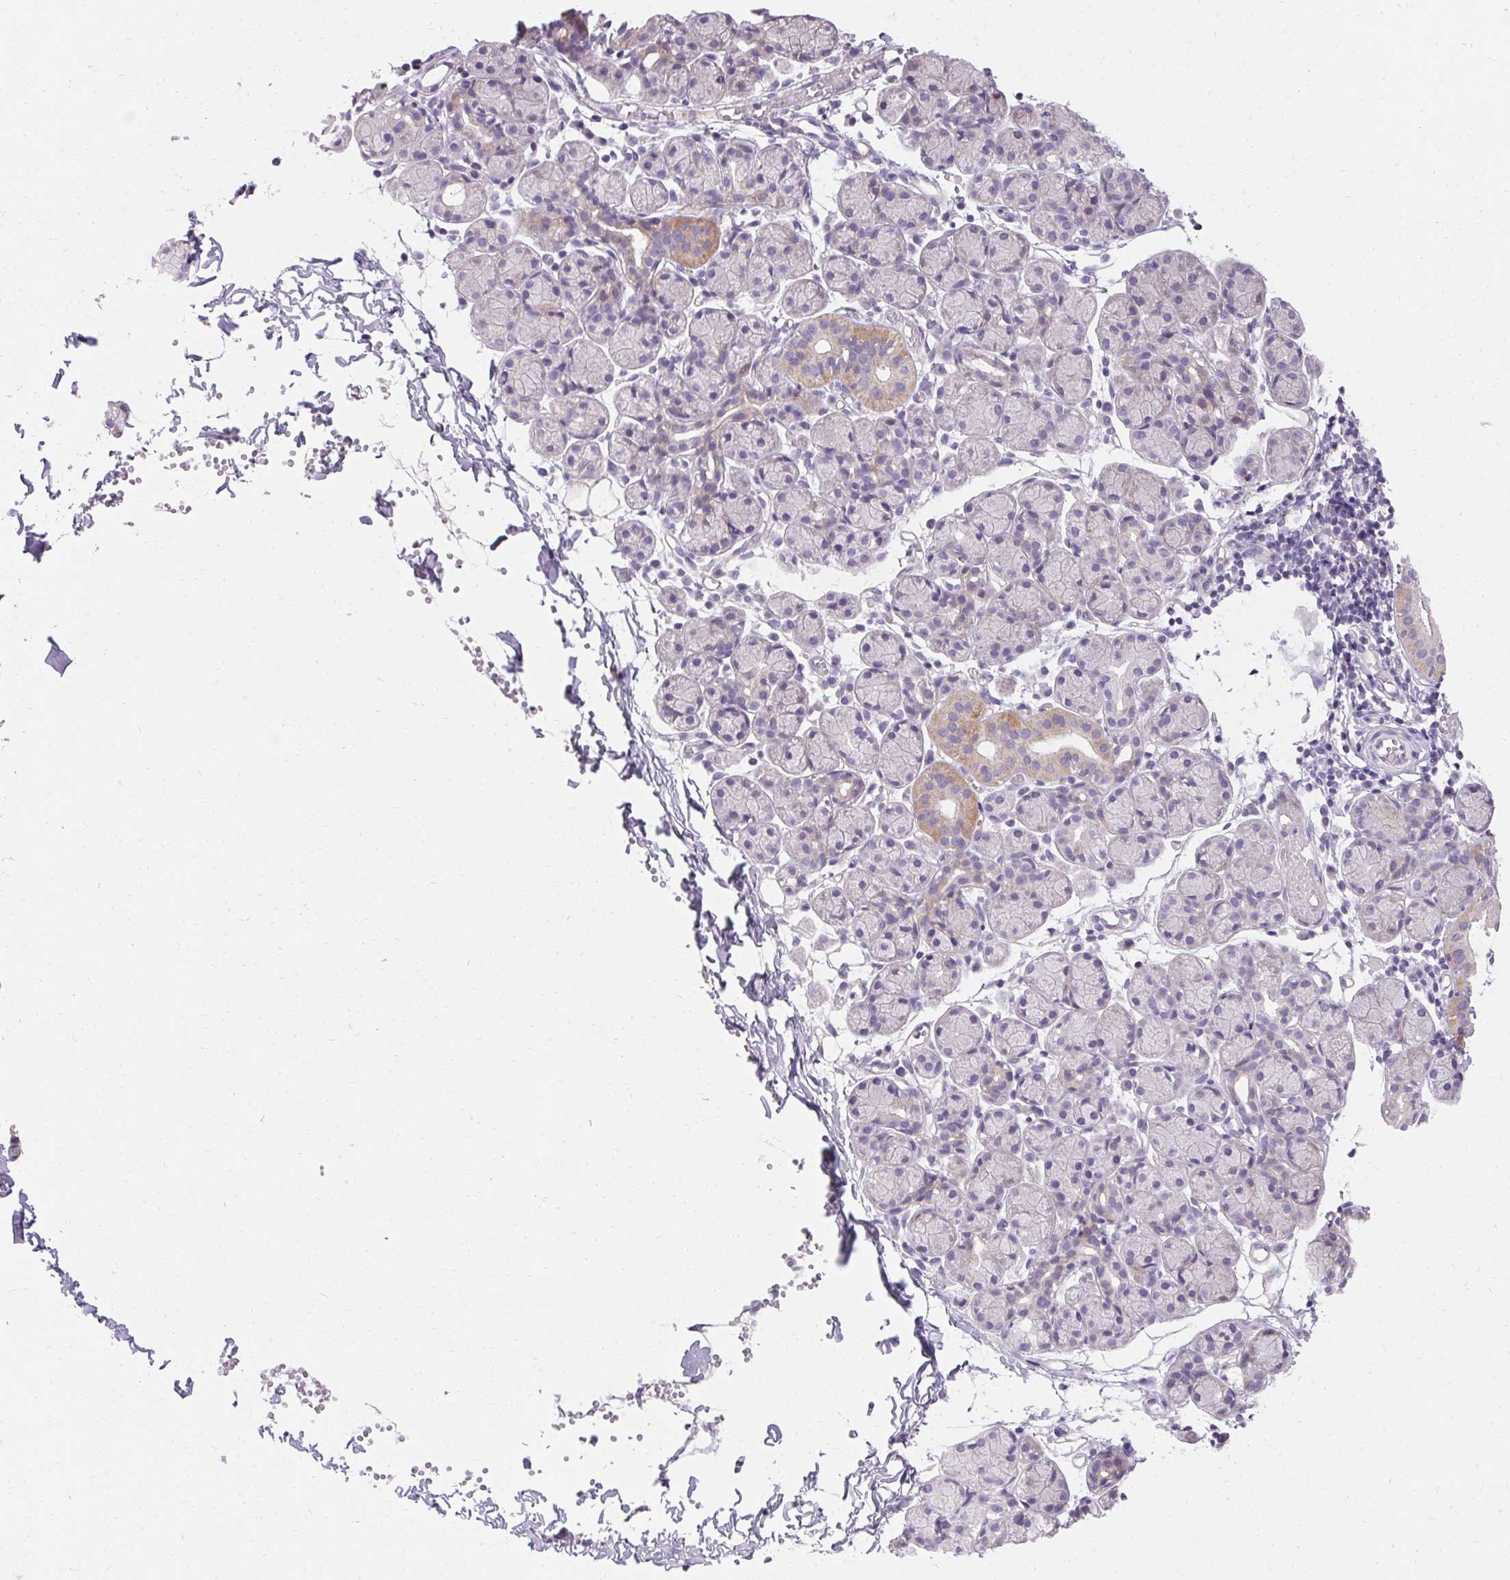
{"staining": {"intensity": "weak", "quantity": "<25%", "location": "cytoplasmic/membranous"}, "tissue": "salivary gland", "cell_type": "Glandular cells", "image_type": "normal", "snomed": [{"axis": "morphology", "description": "Normal tissue, NOS"}, {"axis": "morphology", "description": "Inflammation, NOS"}, {"axis": "topography", "description": "Lymph node"}, {"axis": "topography", "description": "Salivary gland"}], "caption": "IHC micrograph of normal human salivary gland stained for a protein (brown), which shows no expression in glandular cells.", "gene": "TRIP13", "patient": {"sex": "male", "age": 3}}